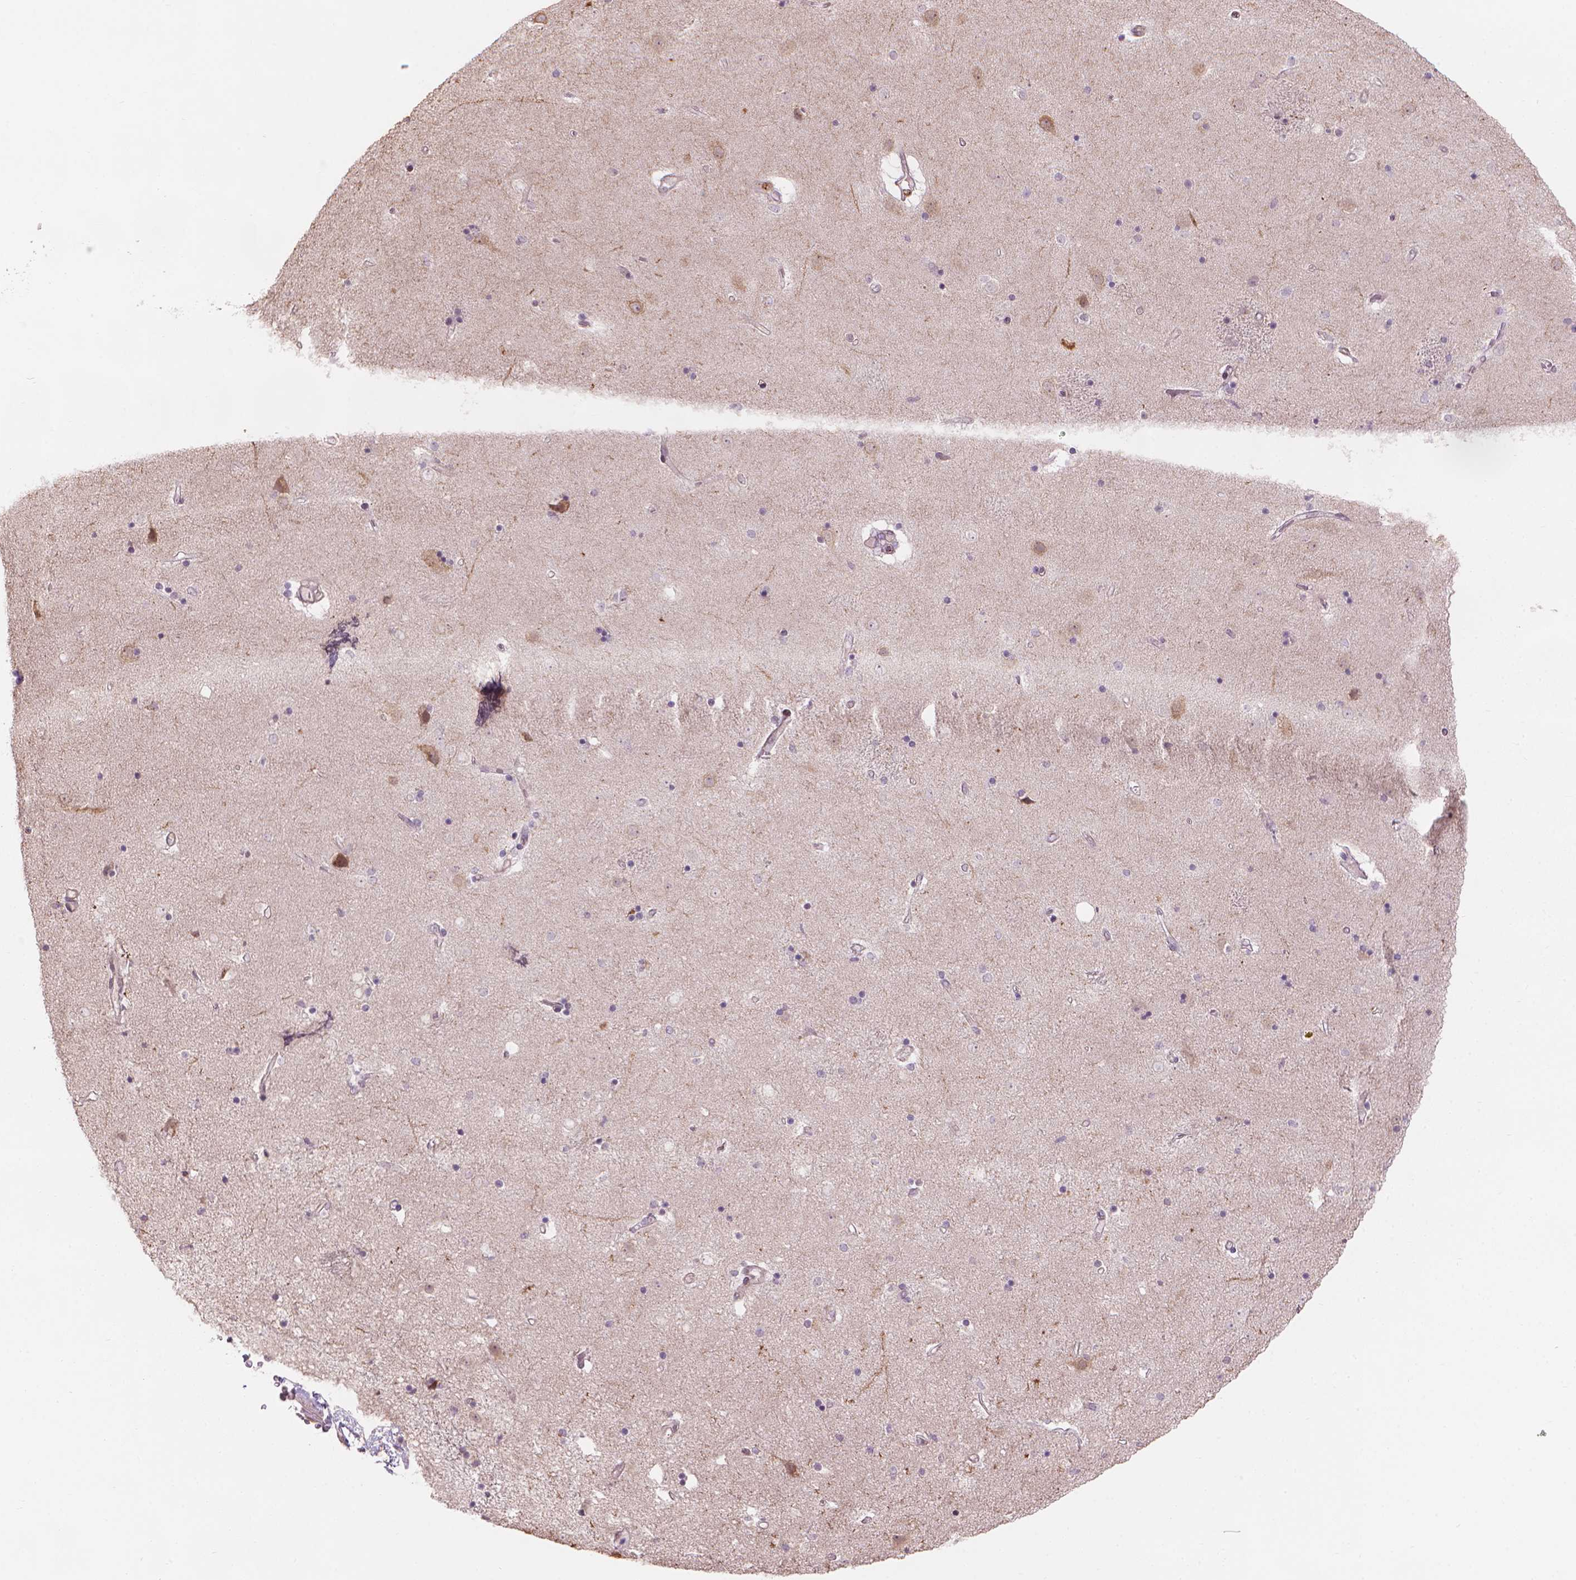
{"staining": {"intensity": "weak", "quantity": "<25%", "location": "cytoplasmic/membranous"}, "tissue": "caudate", "cell_type": "Glial cells", "image_type": "normal", "snomed": [{"axis": "morphology", "description": "Normal tissue, NOS"}, {"axis": "topography", "description": "Lateral ventricle wall"}], "caption": "This is an IHC histopathology image of benign caudate. There is no positivity in glial cells.", "gene": "IFFO1", "patient": {"sex": "female", "age": 71}}